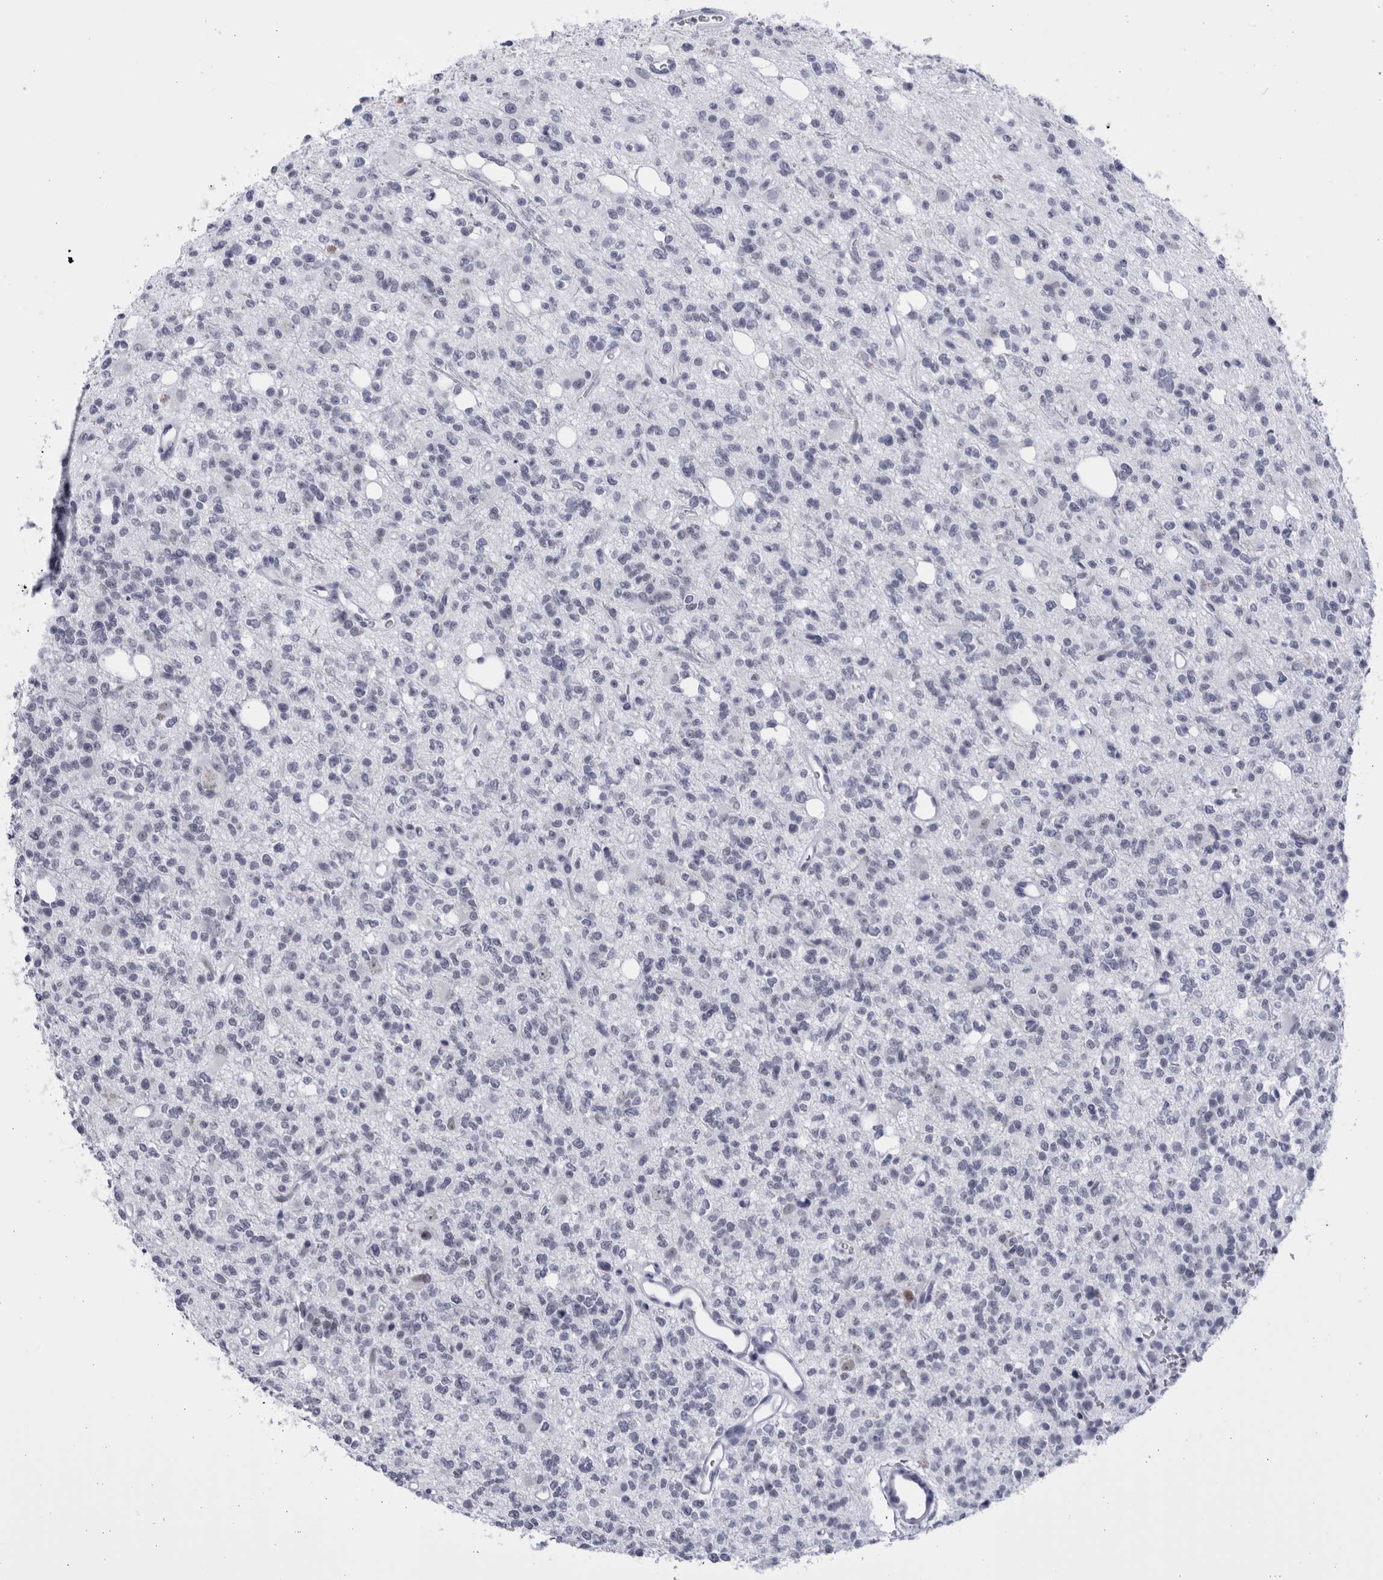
{"staining": {"intensity": "weak", "quantity": "<25%", "location": "nuclear"}, "tissue": "glioma", "cell_type": "Tumor cells", "image_type": "cancer", "snomed": [{"axis": "morphology", "description": "Glioma, malignant, High grade"}, {"axis": "topography", "description": "Brain"}], "caption": "Protein analysis of glioma displays no significant positivity in tumor cells. (DAB IHC with hematoxylin counter stain).", "gene": "CCDC181", "patient": {"sex": "female", "age": 62}}